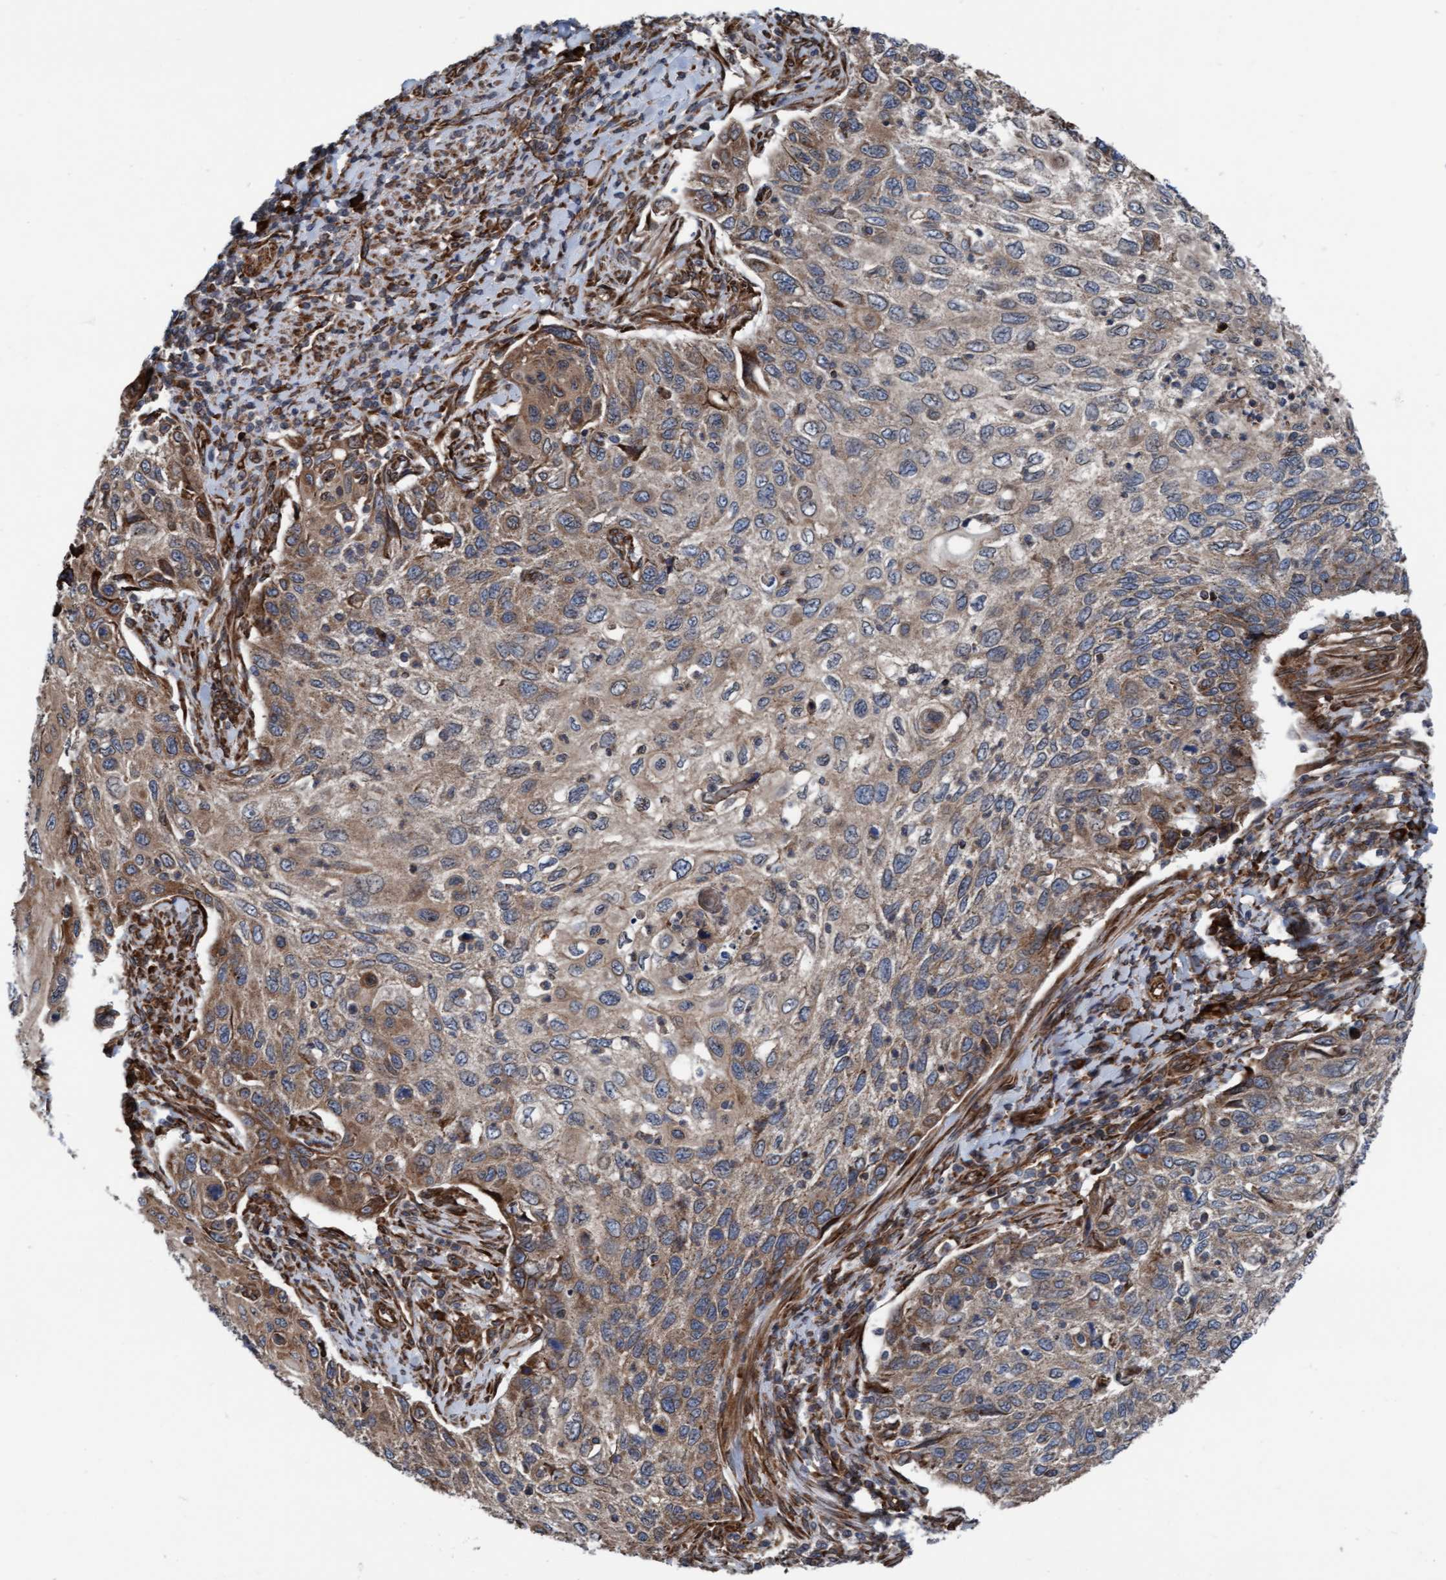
{"staining": {"intensity": "weak", "quantity": ">75%", "location": "cytoplasmic/membranous"}, "tissue": "cervical cancer", "cell_type": "Tumor cells", "image_type": "cancer", "snomed": [{"axis": "morphology", "description": "Squamous cell carcinoma, NOS"}, {"axis": "topography", "description": "Cervix"}], "caption": "The immunohistochemical stain shows weak cytoplasmic/membranous expression in tumor cells of cervical cancer (squamous cell carcinoma) tissue. (brown staining indicates protein expression, while blue staining denotes nuclei).", "gene": "RAP1GAP2", "patient": {"sex": "female", "age": 70}}